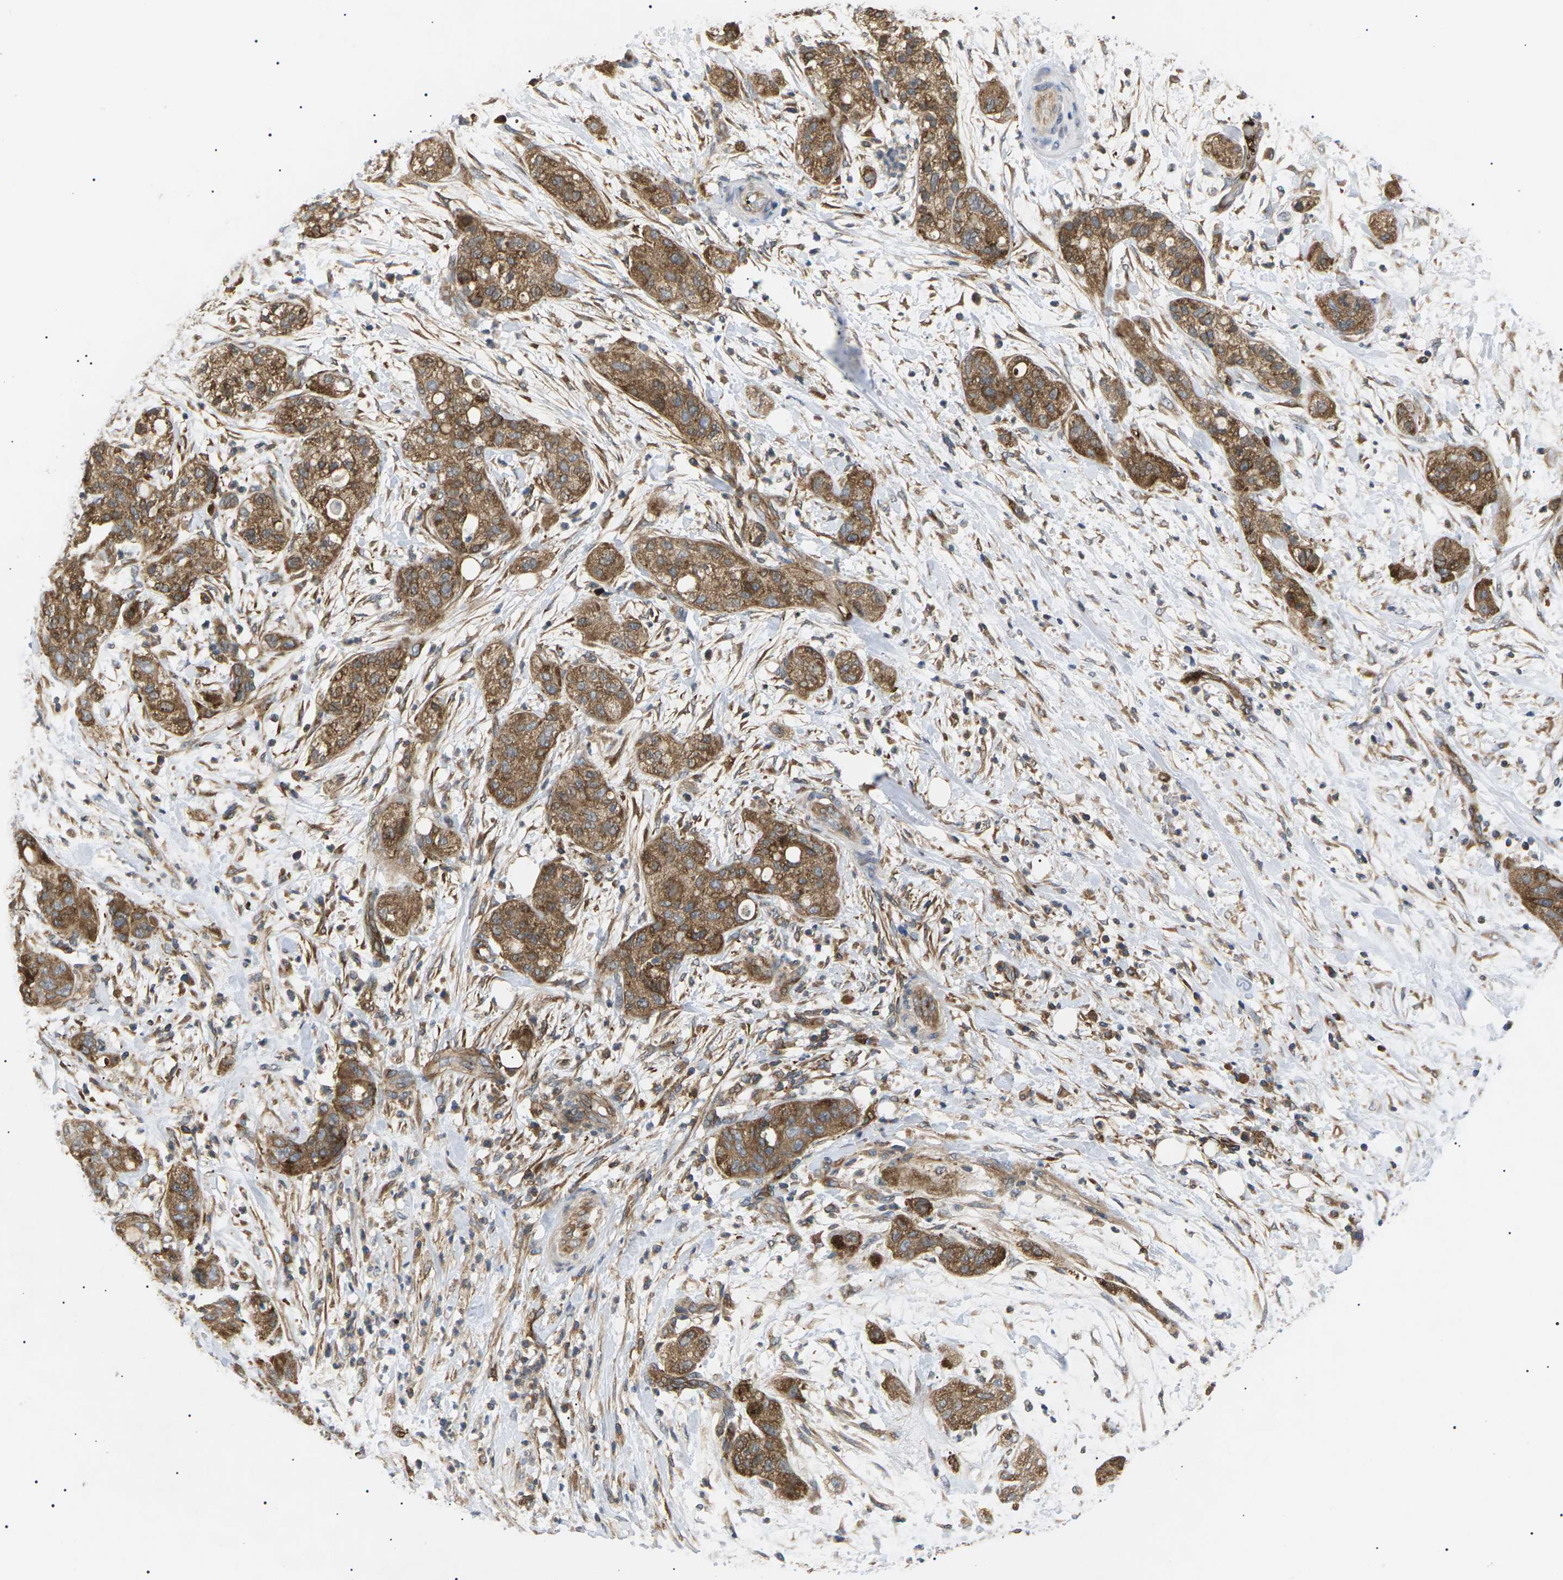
{"staining": {"intensity": "moderate", "quantity": ">75%", "location": "cytoplasmic/membranous"}, "tissue": "pancreatic cancer", "cell_type": "Tumor cells", "image_type": "cancer", "snomed": [{"axis": "morphology", "description": "Adenocarcinoma, NOS"}, {"axis": "topography", "description": "Pancreas"}], "caption": "A micrograph of pancreatic adenocarcinoma stained for a protein exhibits moderate cytoplasmic/membranous brown staining in tumor cells.", "gene": "TMTC4", "patient": {"sex": "female", "age": 78}}